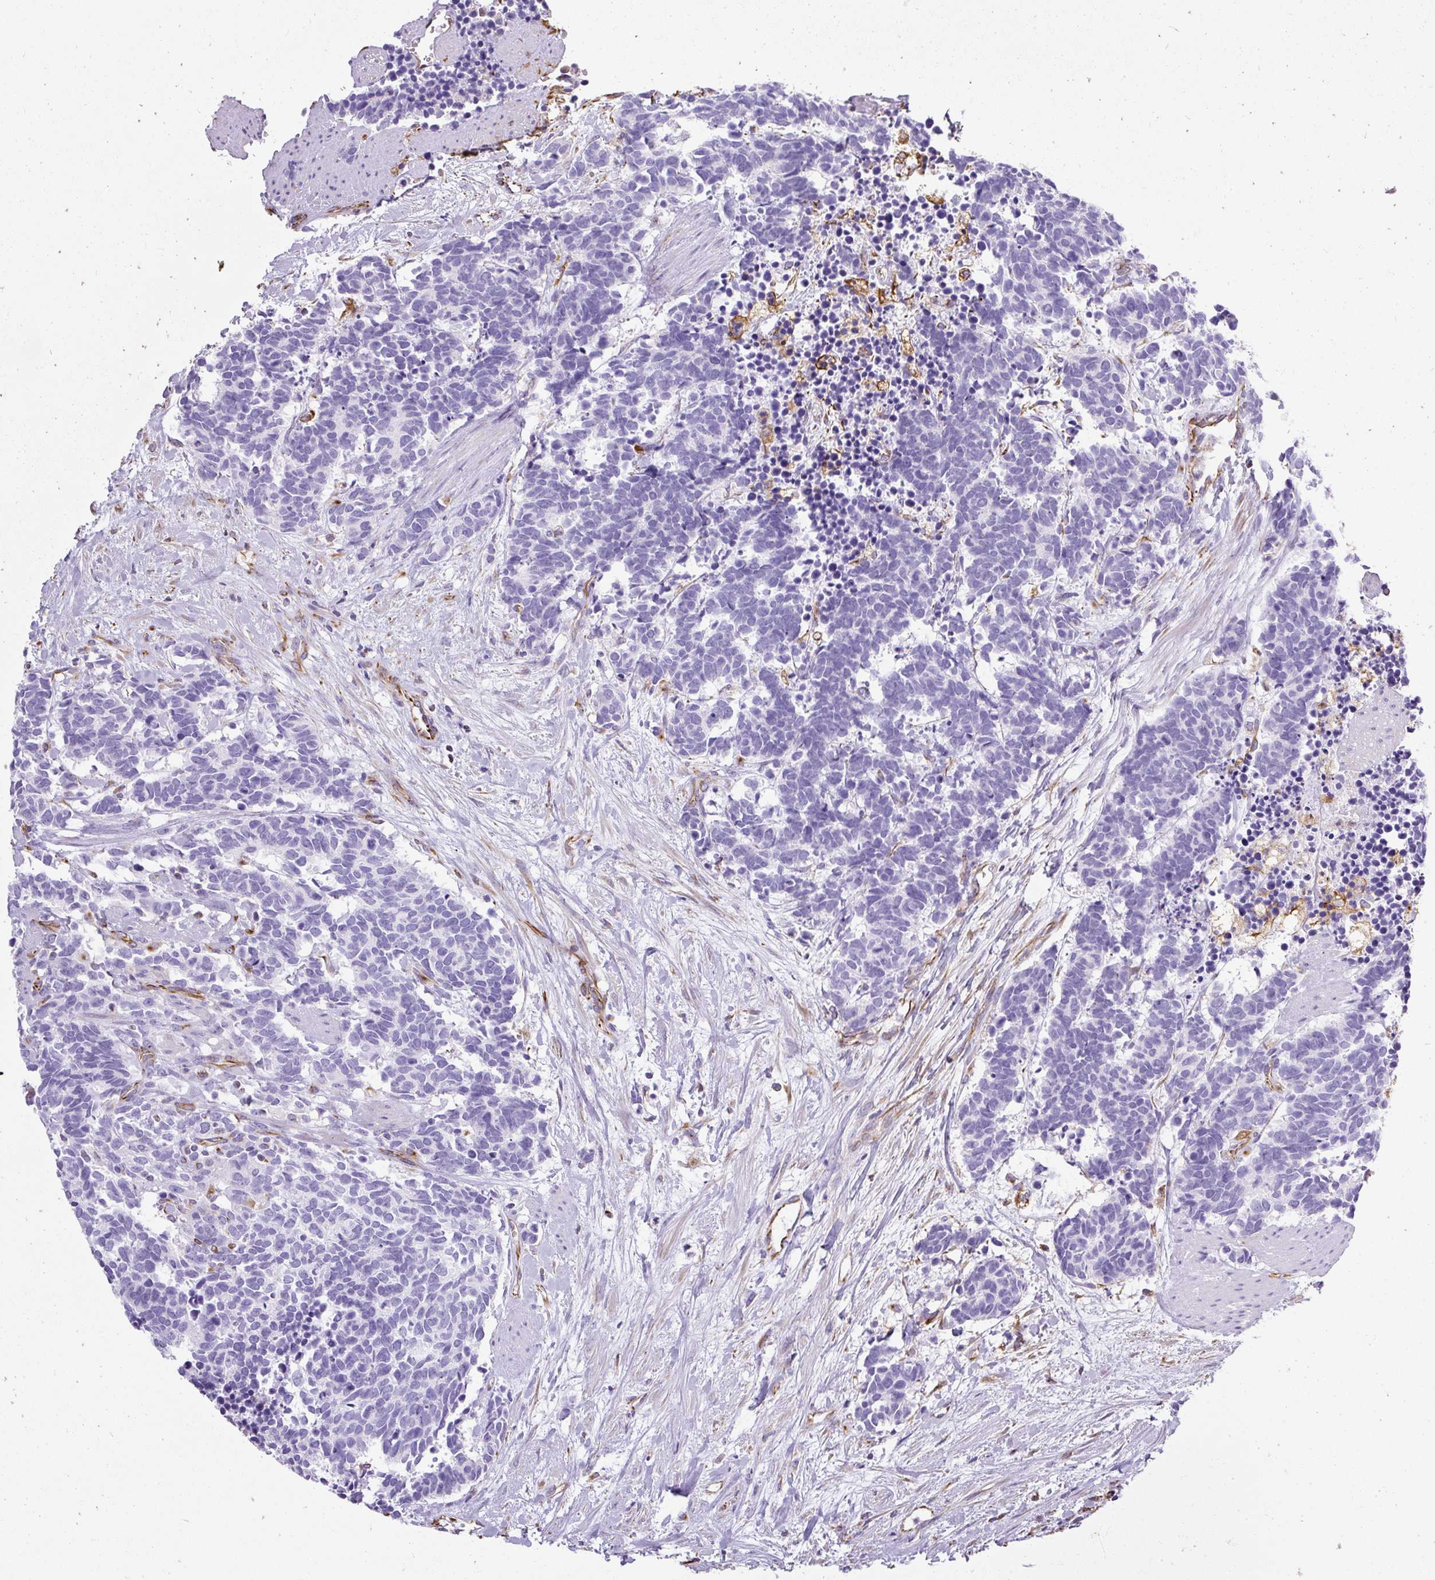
{"staining": {"intensity": "negative", "quantity": "none", "location": "none"}, "tissue": "carcinoid", "cell_type": "Tumor cells", "image_type": "cancer", "snomed": [{"axis": "morphology", "description": "Carcinoma, NOS"}, {"axis": "morphology", "description": "Carcinoid, malignant, NOS"}, {"axis": "topography", "description": "Prostate"}], "caption": "Immunohistochemistry (IHC) micrograph of neoplastic tissue: human carcinoma stained with DAB shows no significant protein staining in tumor cells. (Brightfield microscopy of DAB (3,3'-diaminobenzidine) immunohistochemistry at high magnification).", "gene": "PLS1", "patient": {"sex": "male", "age": 57}}